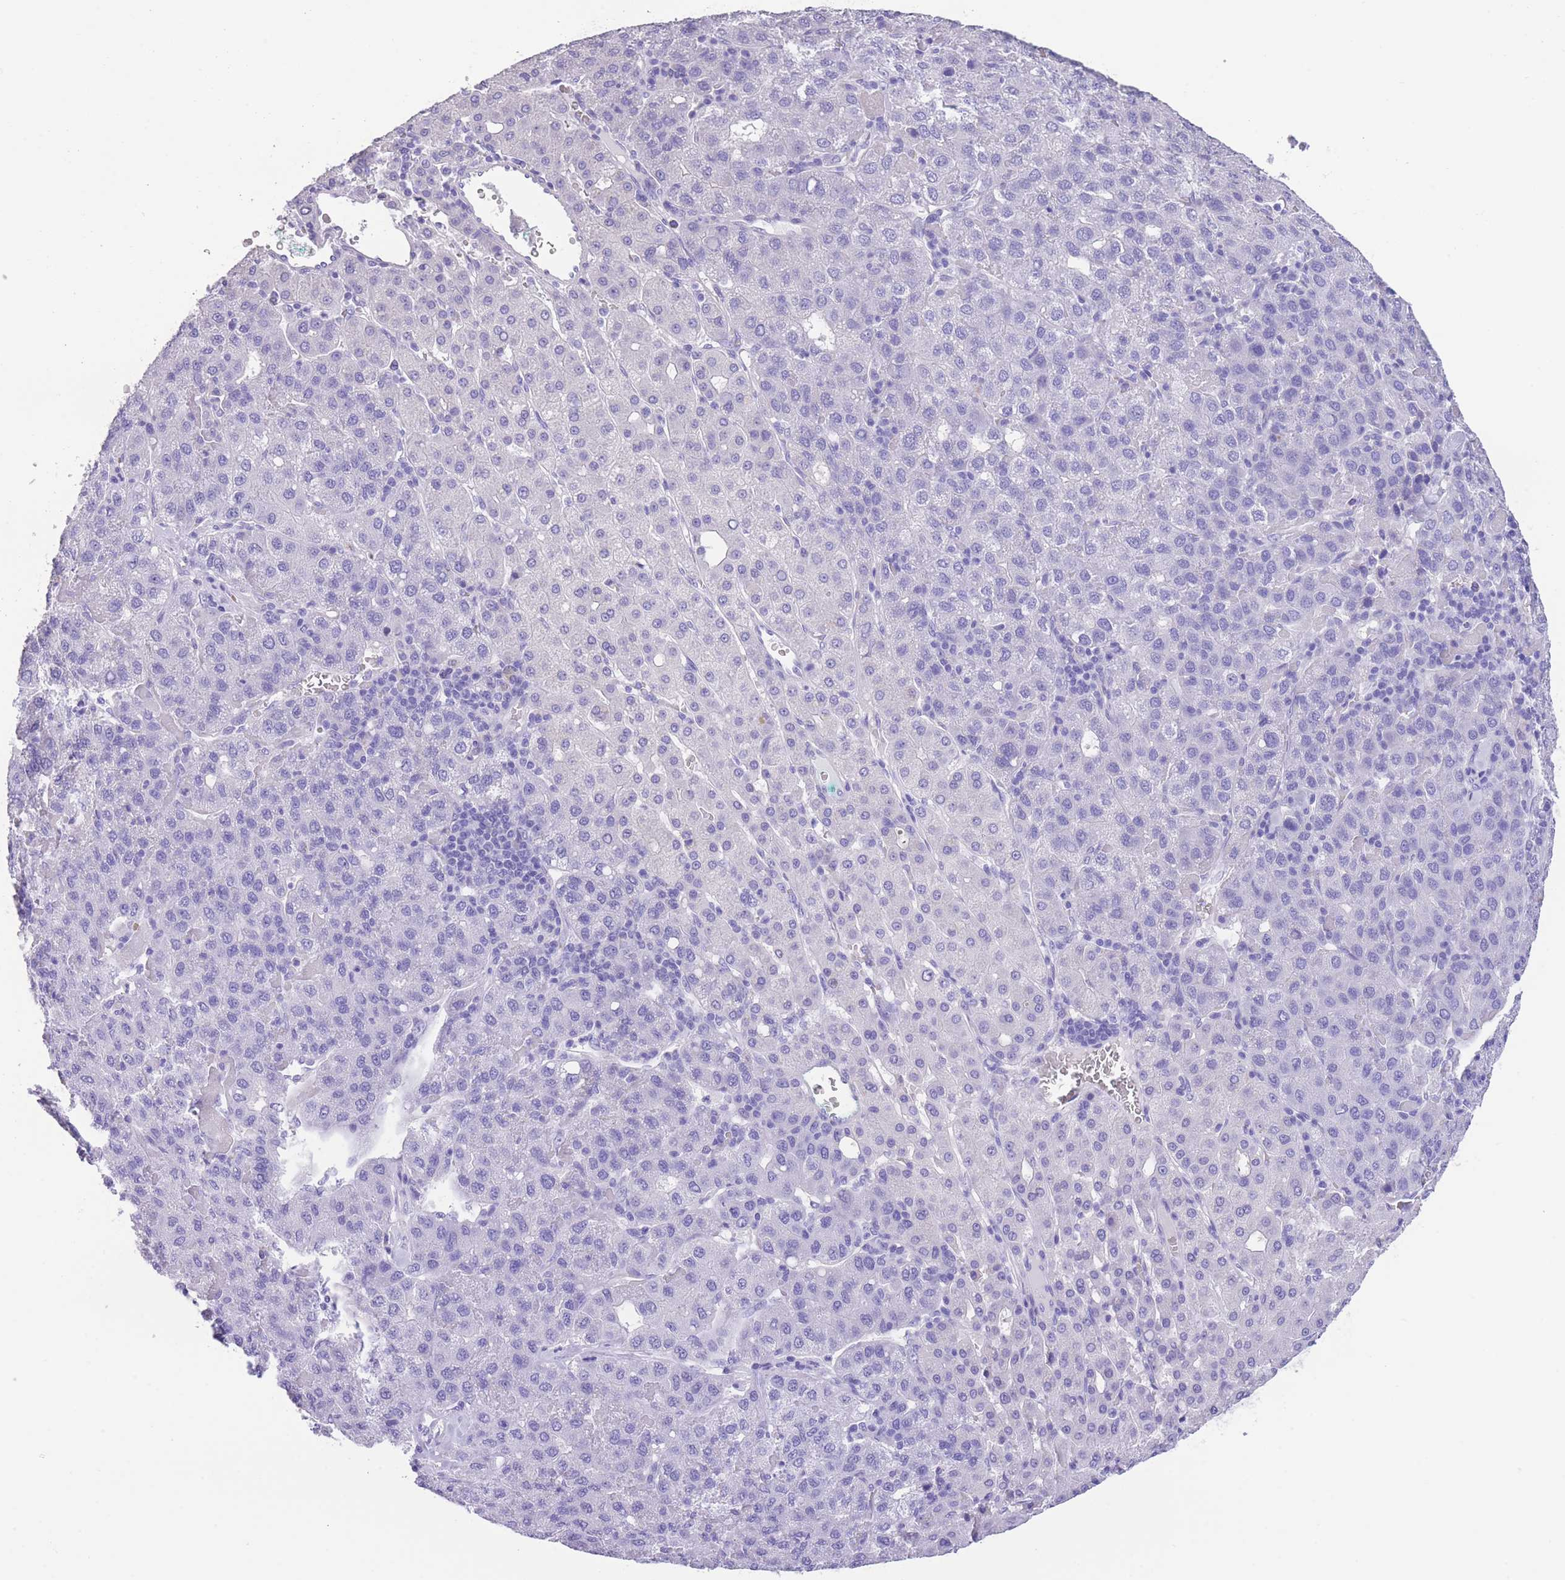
{"staining": {"intensity": "negative", "quantity": "none", "location": "none"}, "tissue": "liver cancer", "cell_type": "Tumor cells", "image_type": "cancer", "snomed": [{"axis": "morphology", "description": "Carcinoma, Hepatocellular, NOS"}, {"axis": "topography", "description": "Liver"}], "caption": "The photomicrograph shows no significant positivity in tumor cells of liver hepatocellular carcinoma. The staining is performed using DAB (3,3'-diaminobenzidine) brown chromogen with nuclei counter-stained in using hematoxylin.", "gene": "RAI2", "patient": {"sex": "male", "age": 65}}